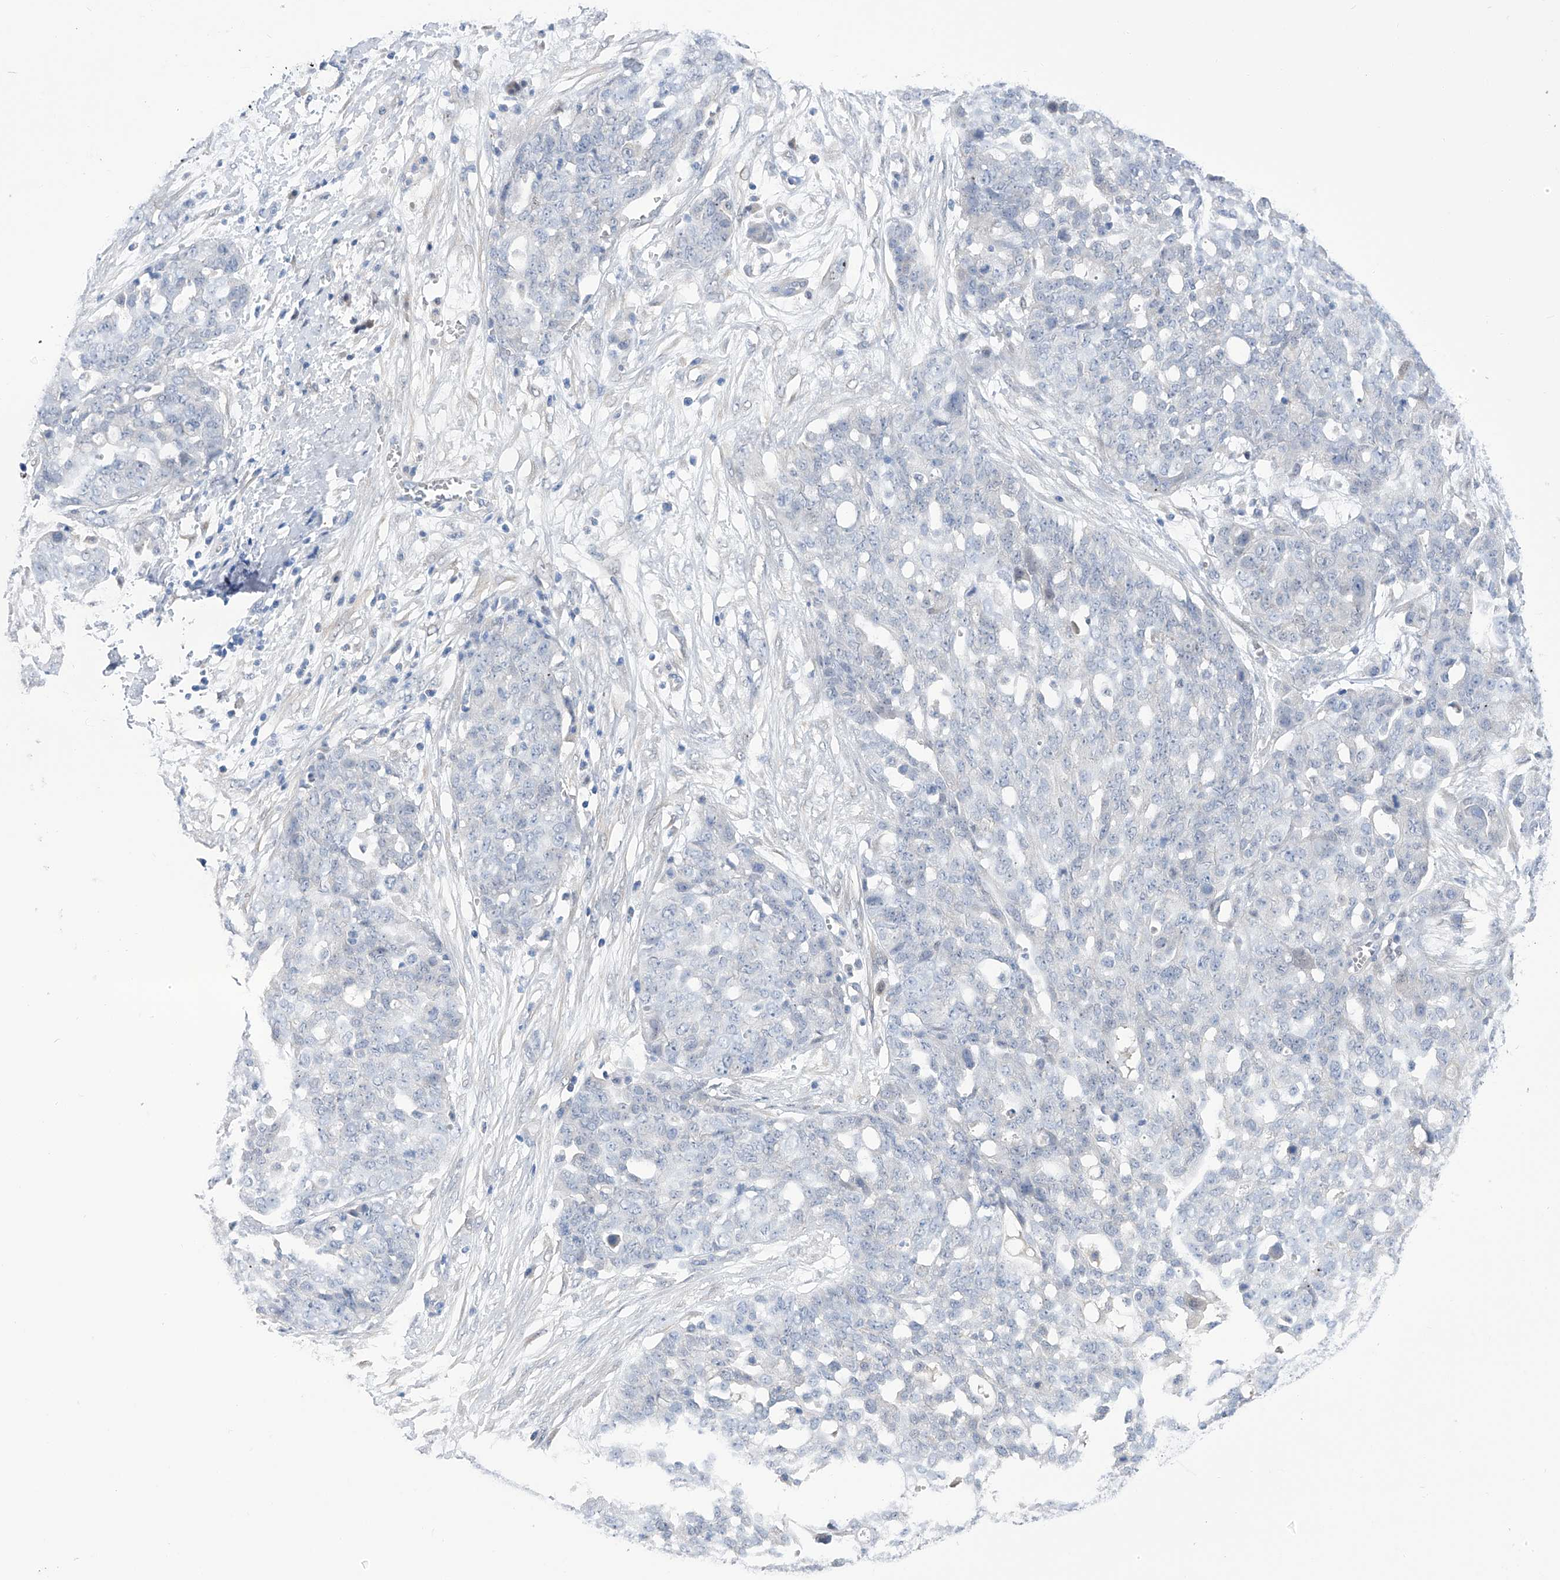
{"staining": {"intensity": "negative", "quantity": "none", "location": "none"}, "tissue": "ovarian cancer", "cell_type": "Tumor cells", "image_type": "cancer", "snomed": [{"axis": "morphology", "description": "Cystadenocarcinoma, serous, NOS"}, {"axis": "topography", "description": "Soft tissue"}, {"axis": "topography", "description": "Ovary"}], "caption": "IHC micrograph of neoplastic tissue: human ovarian cancer stained with DAB (3,3'-diaminobenzidine) demonstrates no significant protein positivity in tumor cells.", "gene": "PGM3", "patient": {"sex": "female", "age": 57}}